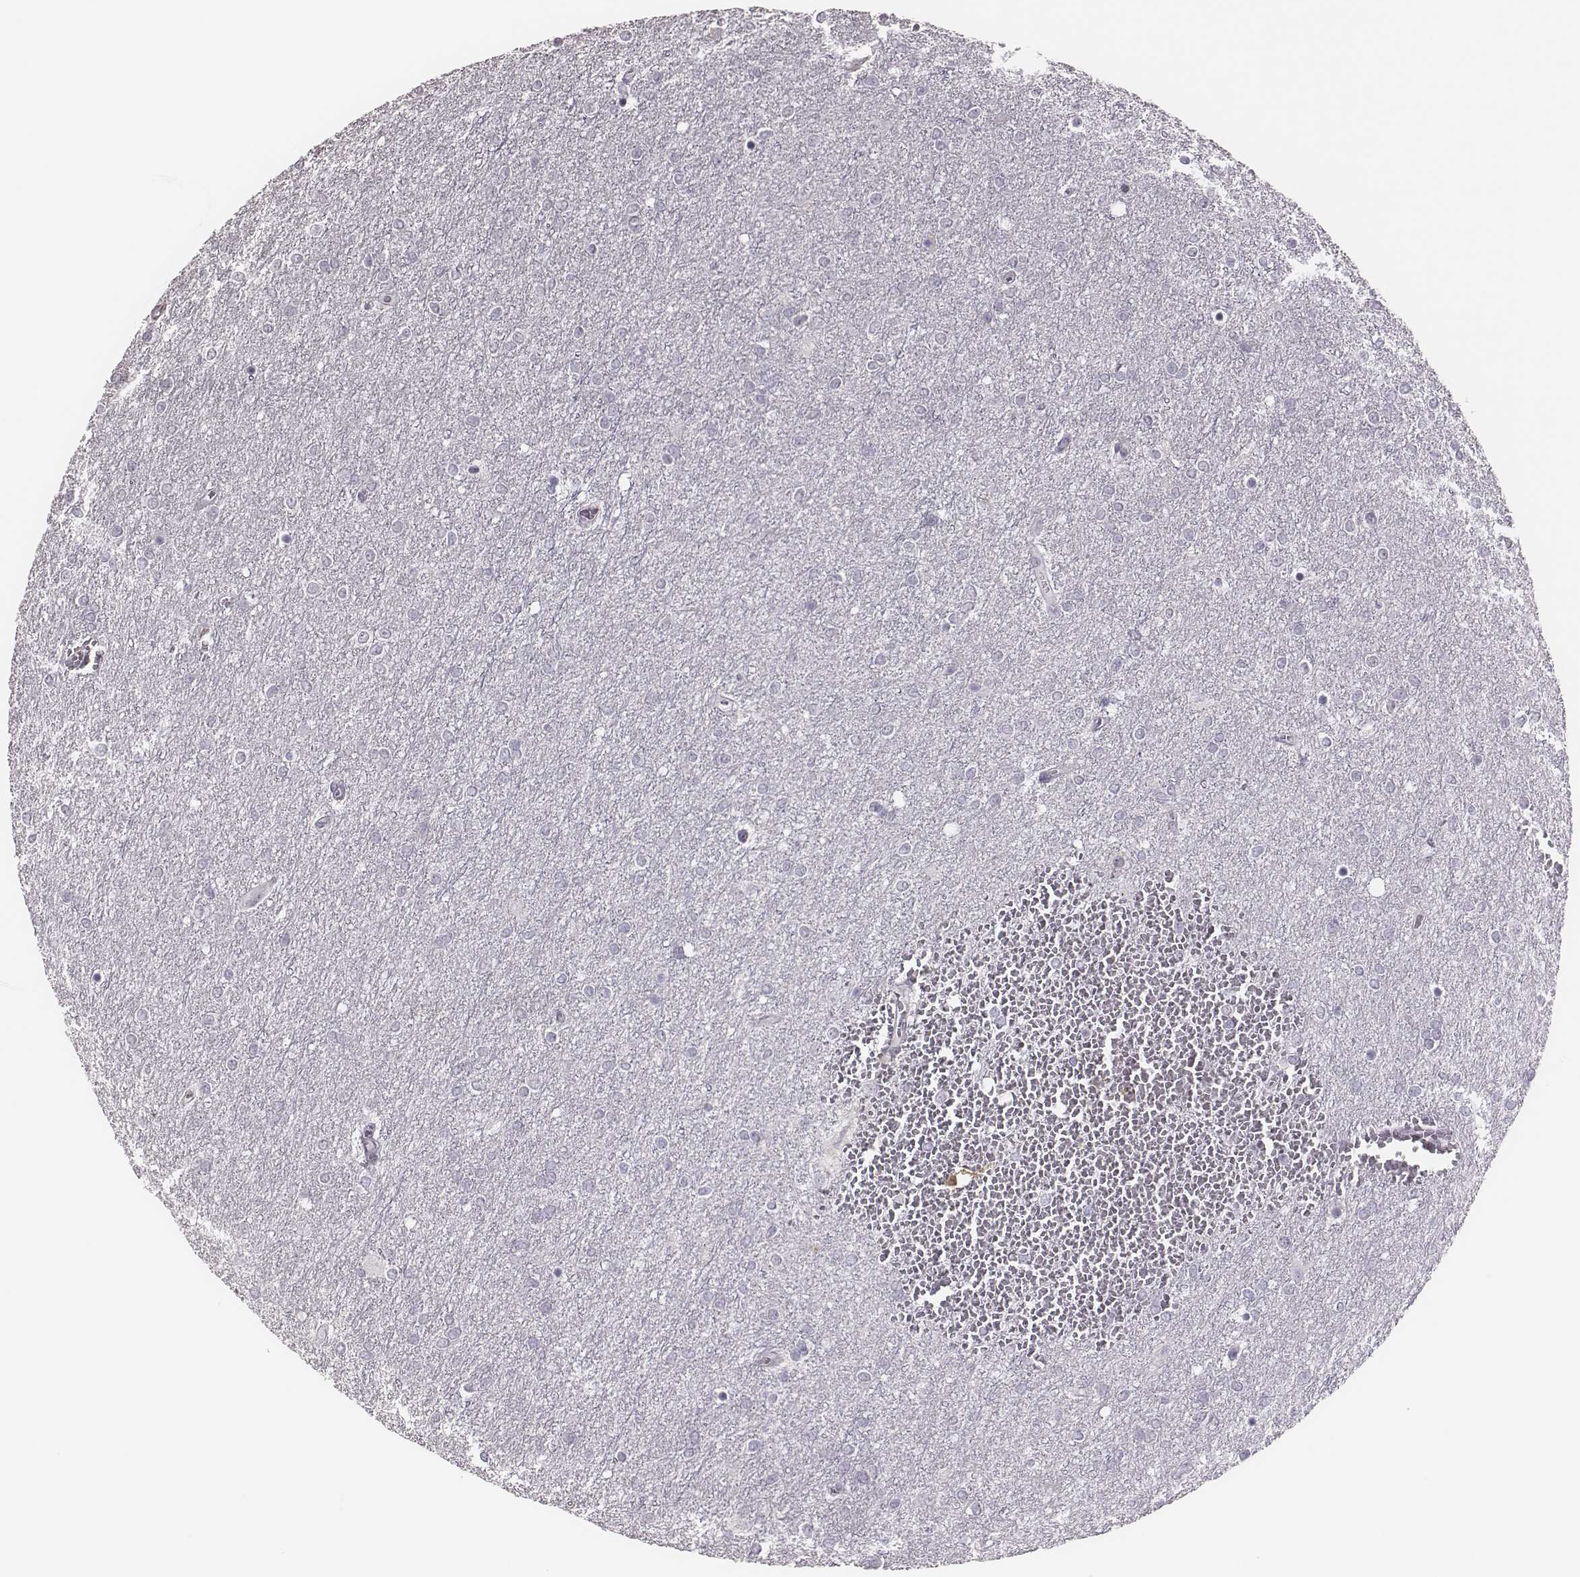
{"staining": {"intensity": "negative", "quantity": "none", "location": "none"}, "tissue": "glioma", "cell_type": "Tumor cells", "image_type": "cancer", "snomed": [{"axis": "morphology", "description": "Glioma, malignant, High grade"}, {"axis": "topography", "description": "Brain"}], "caption": "IHC image of neoplastic tissue: human glioma stained with DAB (3,3'-diaminobenzidine) exhibits no significant protein expression in tumor cells. (Immunohistochemistry, brightfield microscopy, high magnification).", "gene": "PBK", "patient": {"sex": "female", "age": 61}}